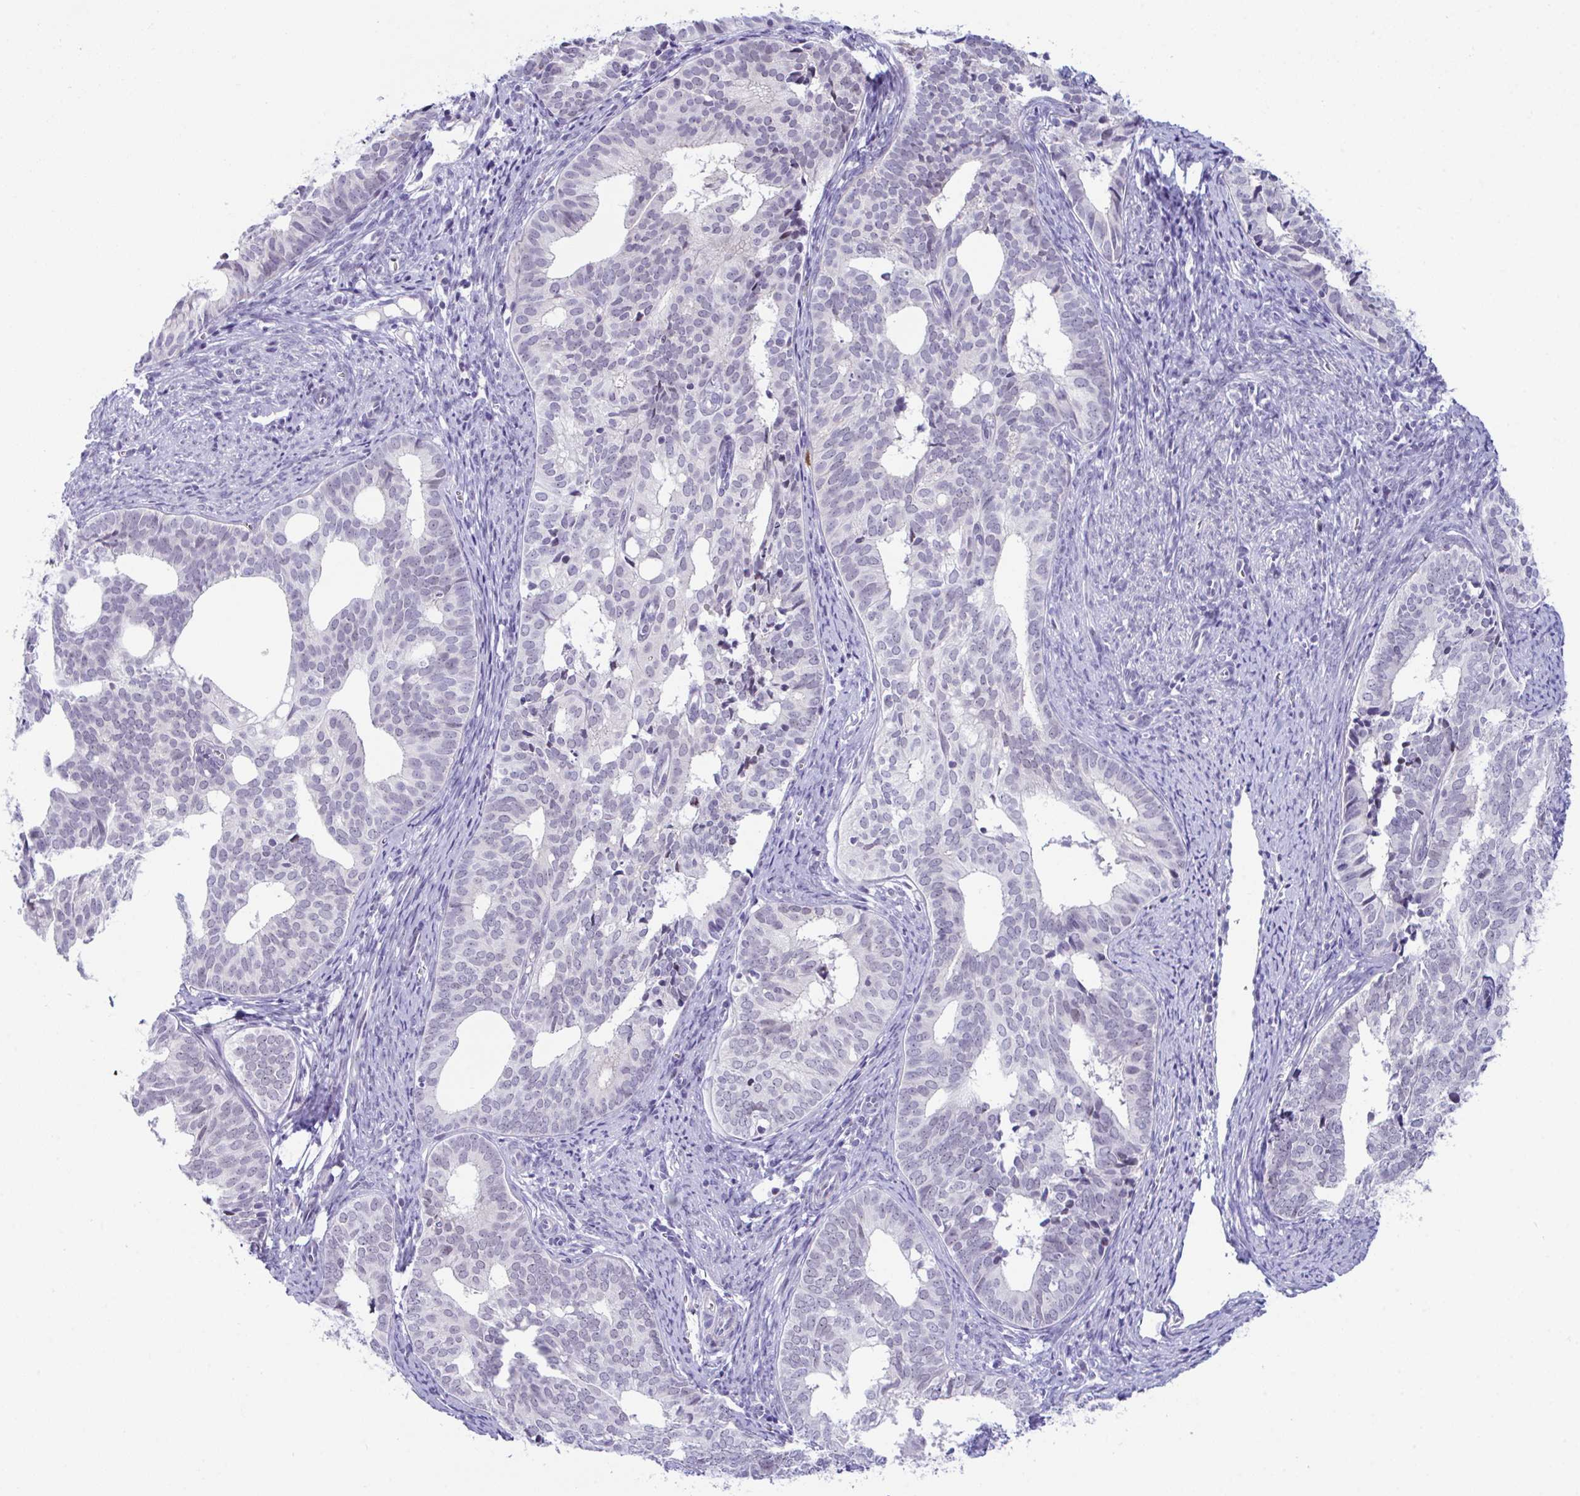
{"staining": {"intensity": "negative", "quantity": "none", "location": "none"}, "tissue": "endometrial cancer", "cell_type": "Tumor cells", "image_type": "cancer", "snomed": [{"axis": "morphology", "description": "Adenocarcinoma, NOS"}, {"axis": "topography", "description": "Endometrium"}], "caption": "Immunohistochemistry photomicrograph of endometrial cancer (adenocarcinoma) stained for a protein (brown), which reveals no positivity in tumor cells.", "gene": "USP35", "patient": {"sex": "female", "age": 75}}